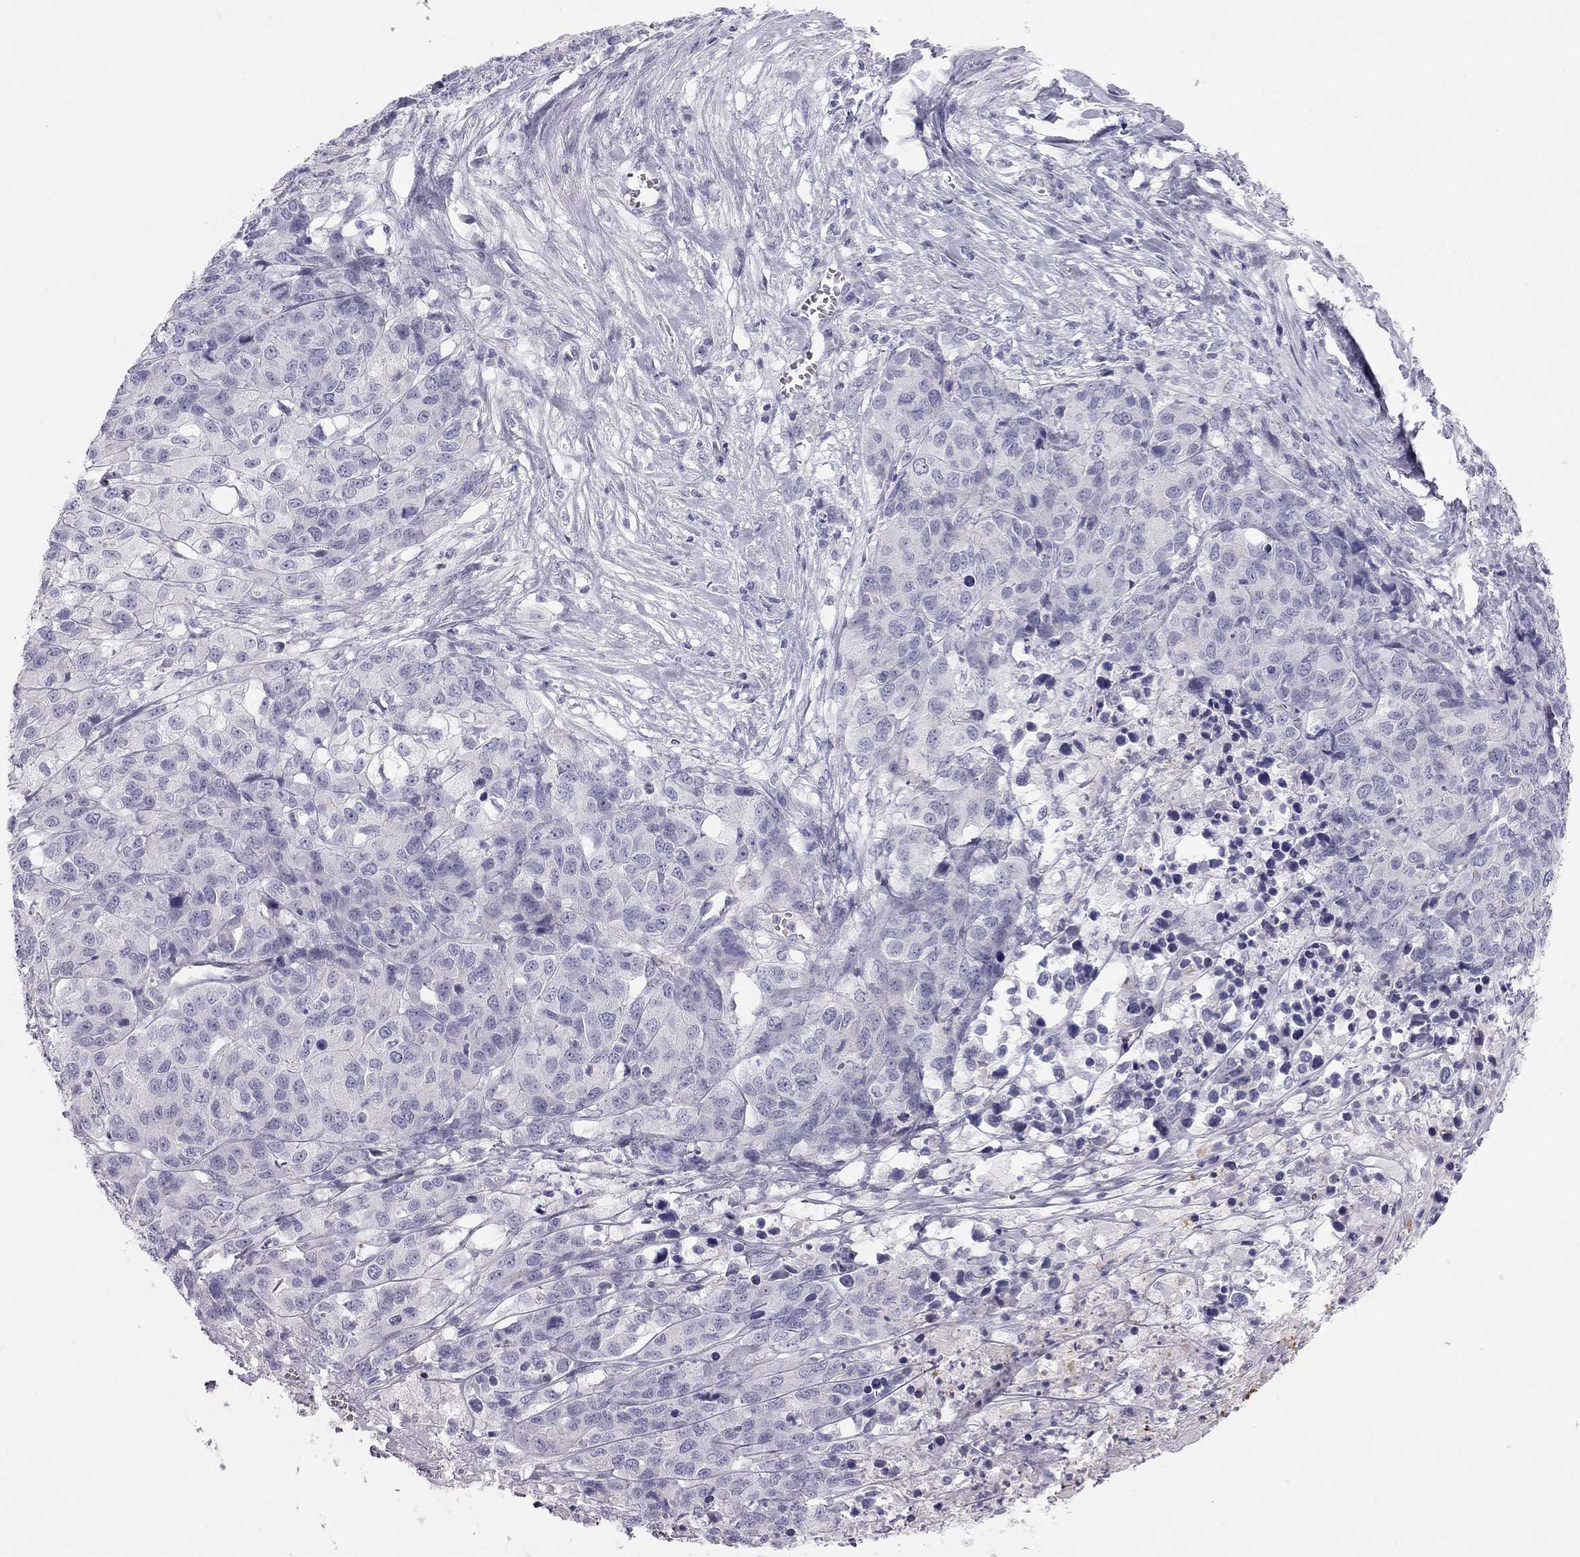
{"staining": {"intensity": "negative", "quantity": "none", "location": "none"}, "tissue": "ovarian cancer", "cell_type": "Tumor cells", "image_type": "cancer", "snomed": [{"axis": "morphology", "description": "Cystadenocarcinoma, serous, NOS"}, {"axis": "topography", "description": "Ovary"}], "caption": "Ovarian cancer (serous cystadenocarcinoma) was stained to show a protein in brown. There is no significant staining in tumor cells.", "gene": "TDRD6", "patient": {"sex": "female", "age": 87}}